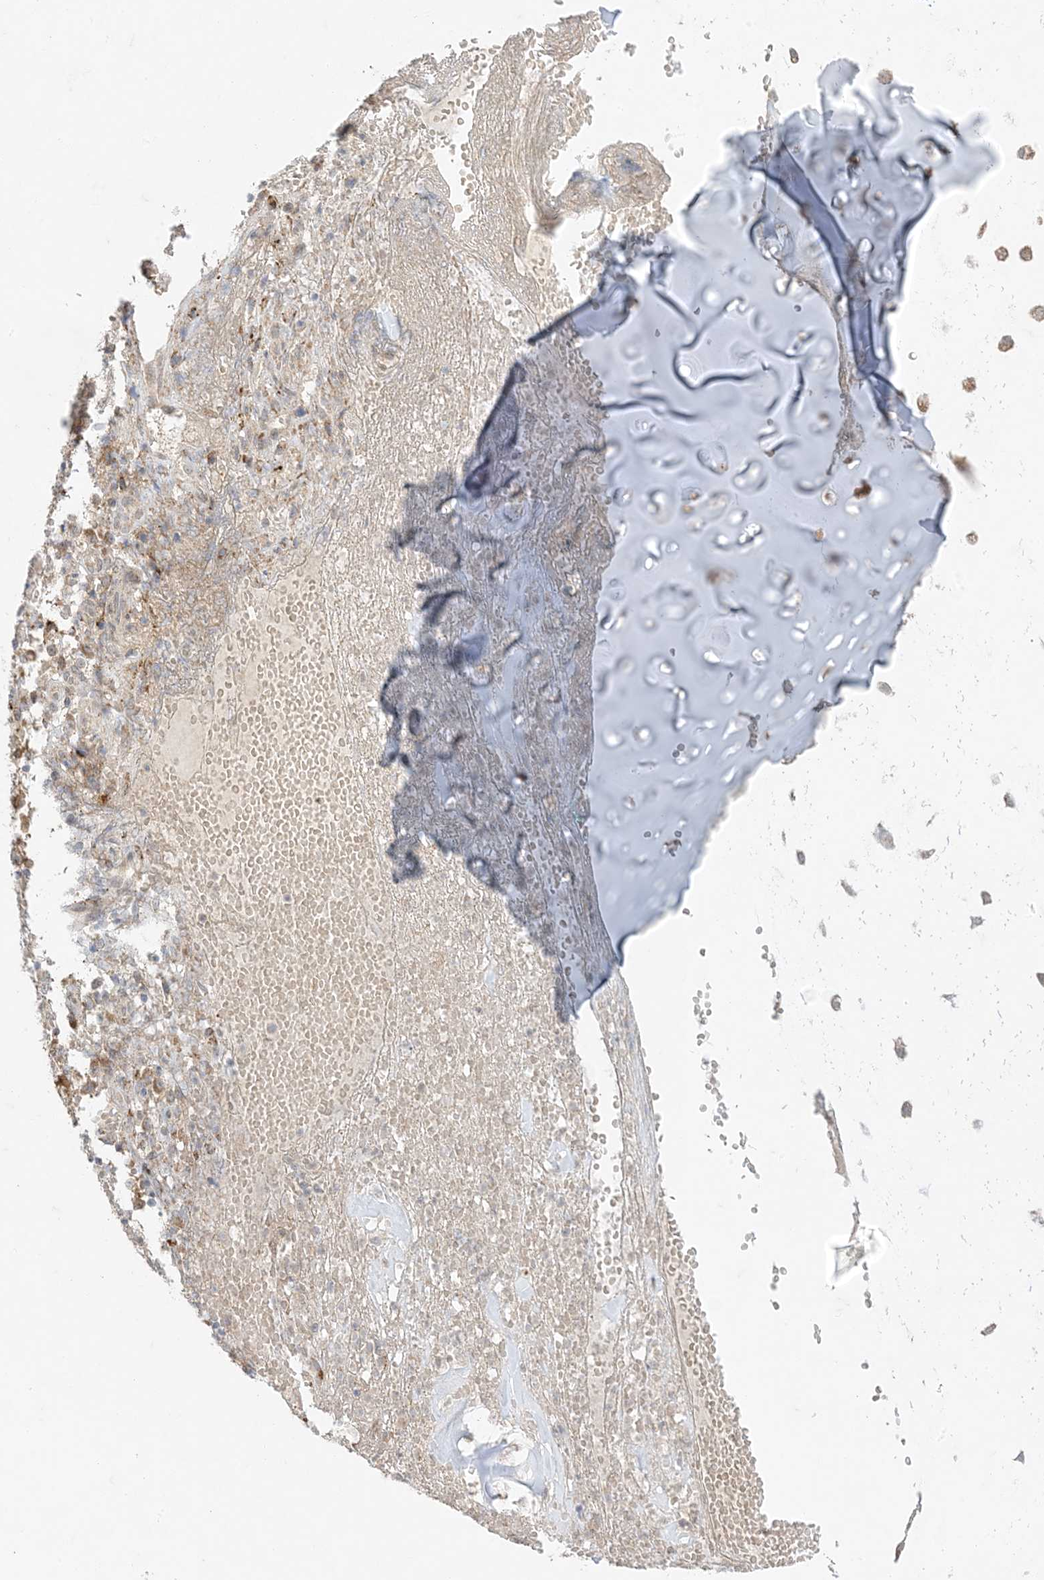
{"staining": {"intensity": "weak", "quantity": "25%-75%", "location": "cytoplasmic/membranous"}, "tissue": "adipose tissue", "cell_type": "Adipocytes", "image_type": "normal", "snomed": [{"axis": "morphology", "description": "Normal tissue, NOS"}, {"axis": "morphology", "description": "Basal cell carcinoma"}, {"axis": "topography", "description": "Cartilage tissue"}, {"axis": "topography", "description": "Nasopharynx"}, {"axis": "topography", "description": "Oral tissue"}], "caption": "Immunohistochemistry (IHC) staining of normal adipose tissue, which displays low levels of weak cytoplasmic/membranous expression in approximately 25%-75% of adipocytes indicating weak cytoplasmic/membranous protein positivity. The staining was performed using DAB (brown) for protein detection and nuclei were counterstained in hematoxylin (blue).", "gene": "ODC1", "patient": {"sex": "female", "age": 77}}